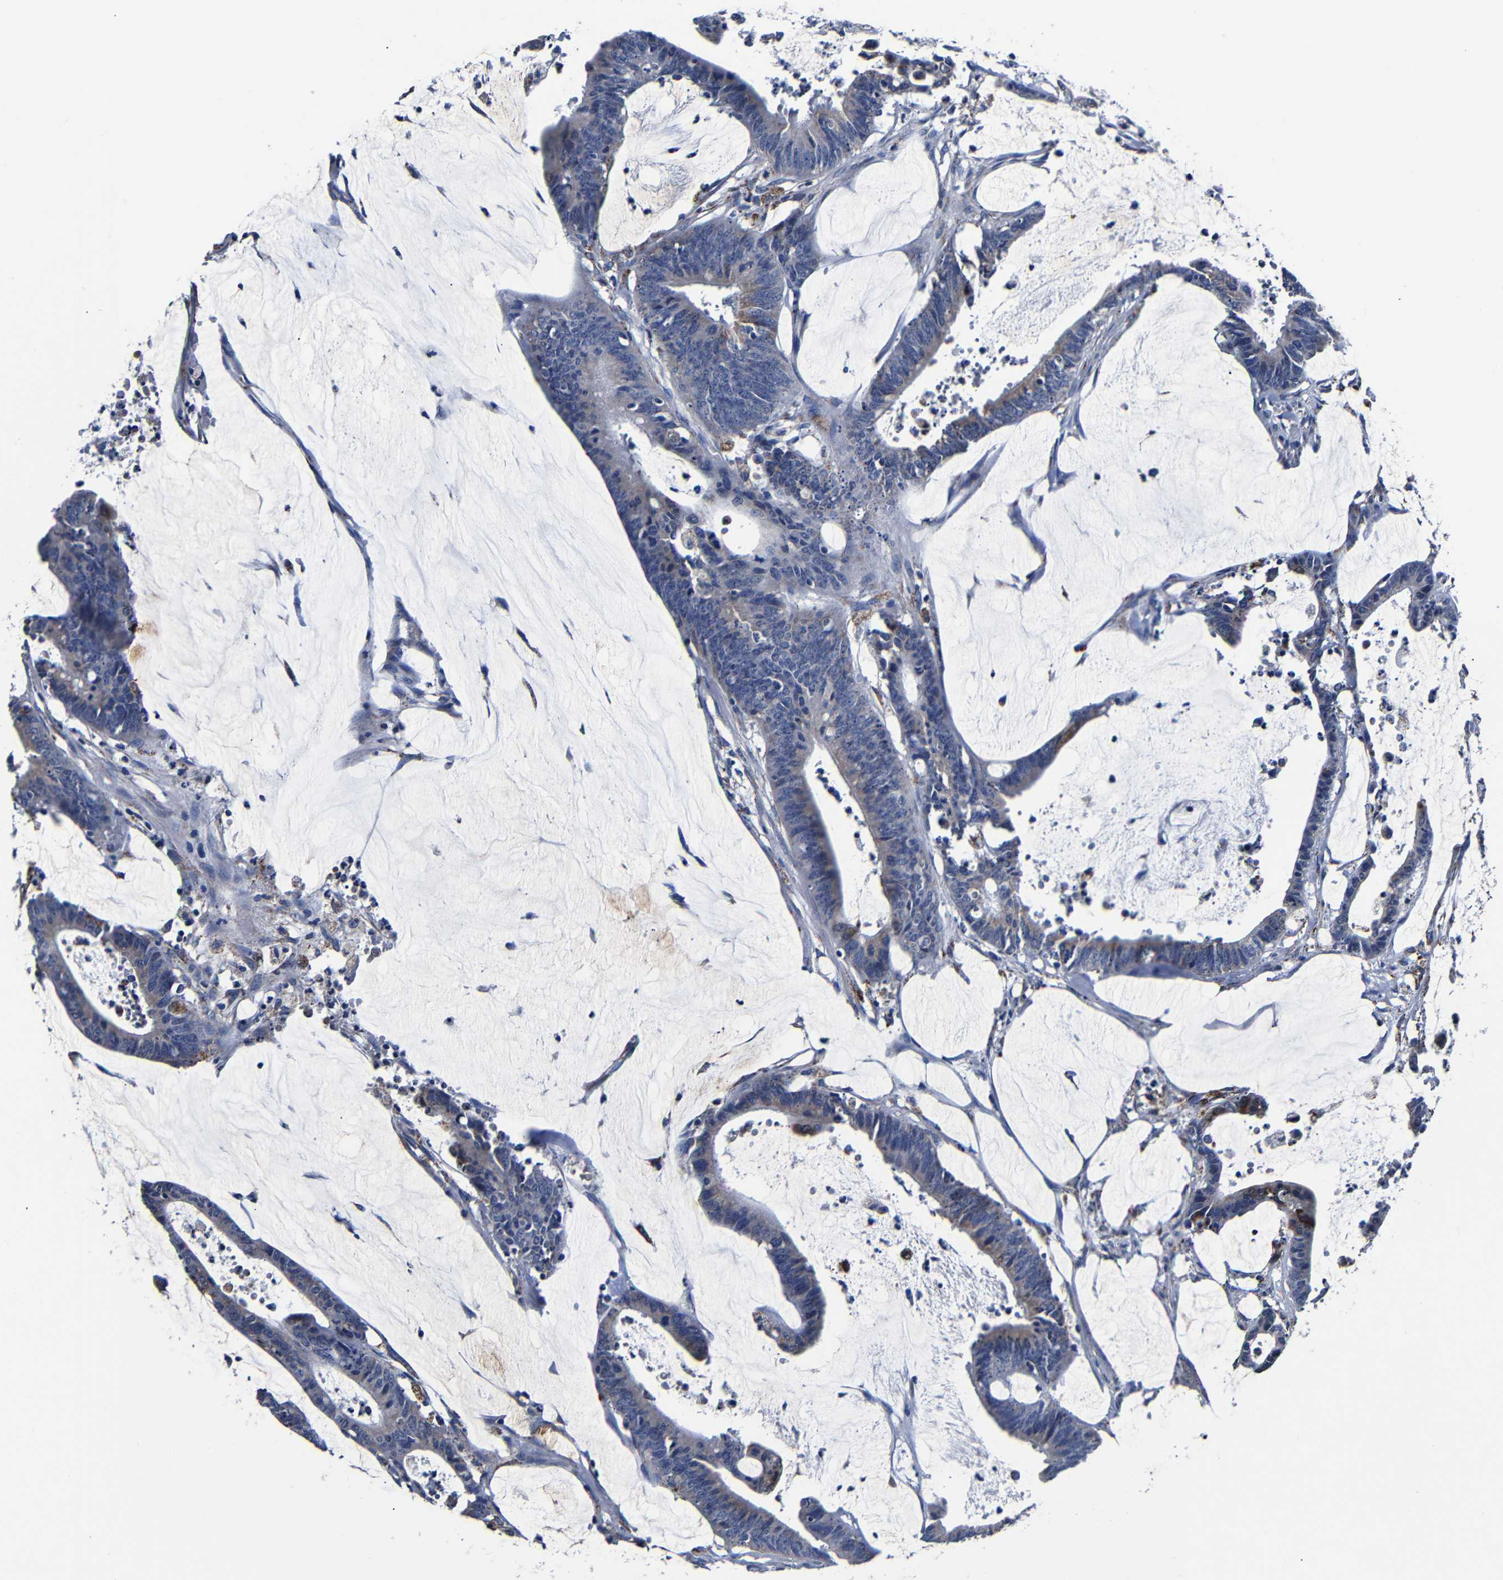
{"staining": {"intensity": "moderate", "quantity": "<25%", "location": "nuclear"}, "tissue": "colorectal cancer", "cell_type": "Tumor cells", "image_type": "cancer", "snomed": [{"axis": "morphology", "description": "Adenocarcinoma, NOS"}, {"axis": "topography", "description": "Rectum"}], "caption": "Tumor cells show moderate nuclear positivity in about <25% of cells in colorectal cancer (adenocarcinoma).", "gene": "DEPP1", "patient": {"sex": "female", "age": 66}}